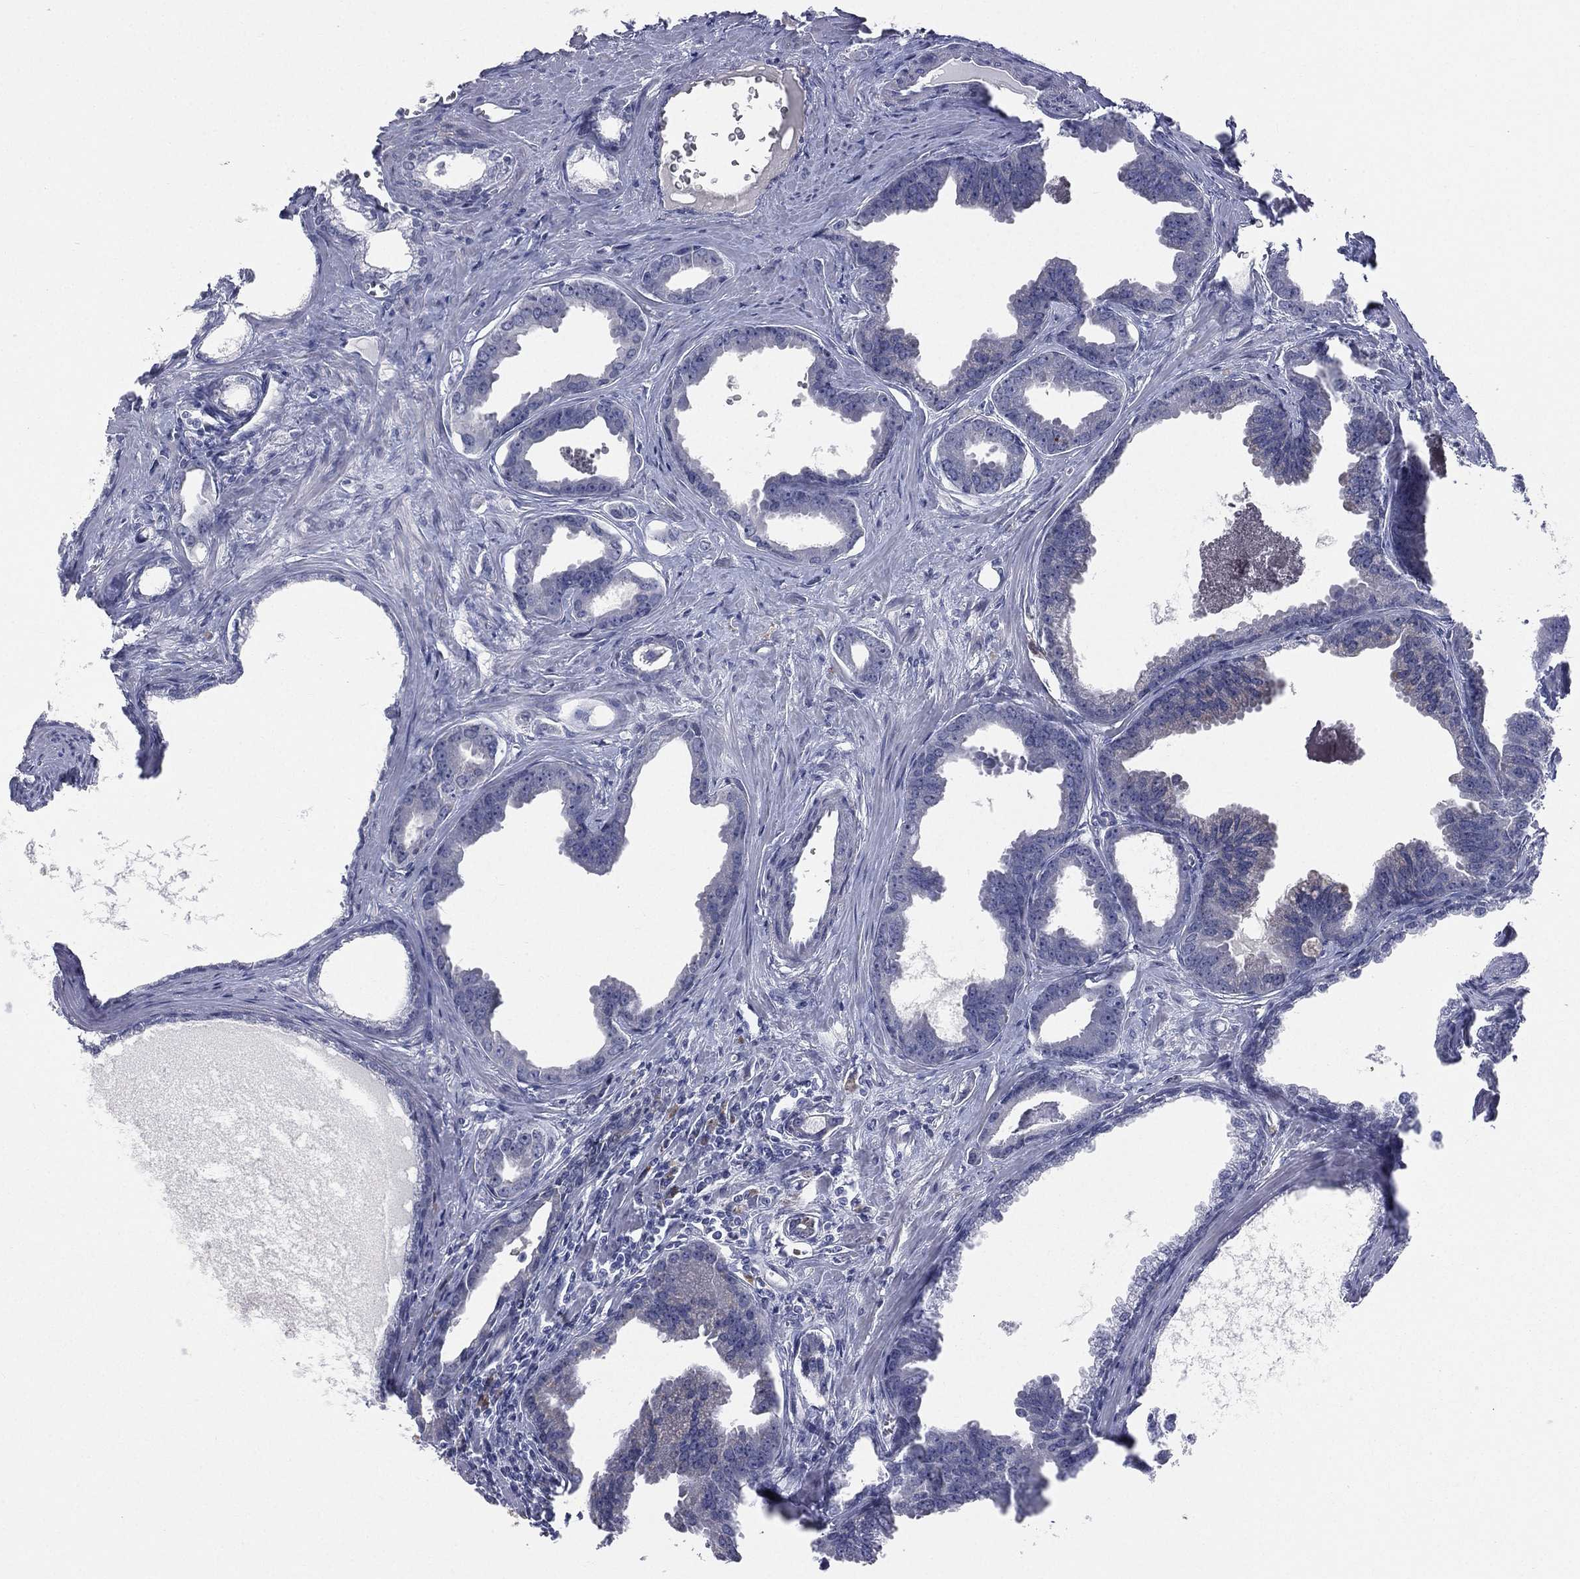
{"staining": {"intensity": "negative", "quantity": "none", "location": "none"}, "tissue": "prostate cancer", "cell_type": "Tumor cells", "image_type": "cancer", "snomed": [{"axis": "morphology", "description": "Adenocarcinoma, NOS"}, {"axis": "topography", "description": "Prostate"}], "caption": "The histopathology image demonstrates no staining of tumor cells in prostate cancer.", "gene": "DMKN", "patient": {"sex": "male", "age": 66}}